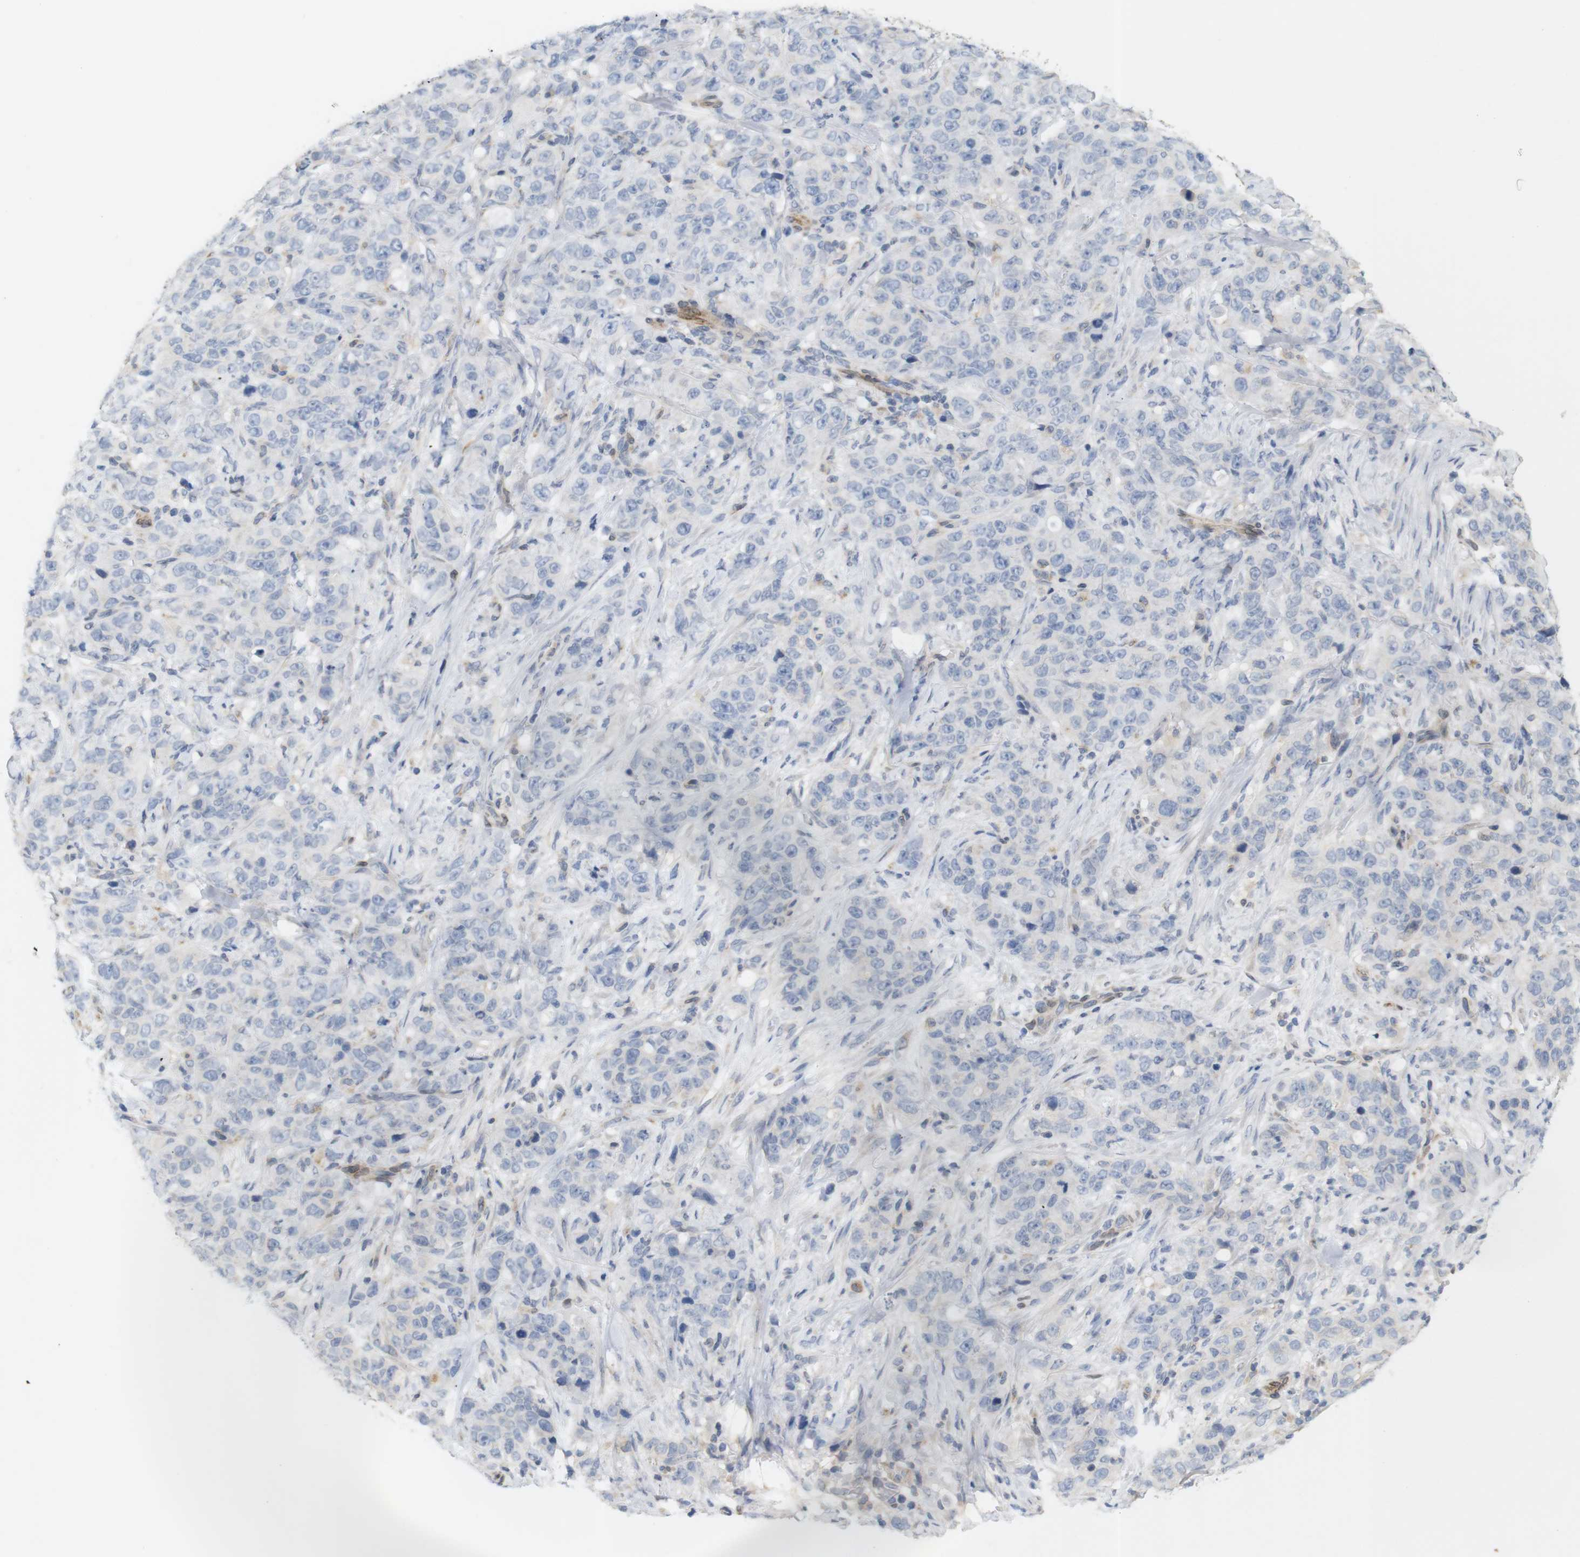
{"staining": {"intensity": "negative", "quantity": "none", "location": "none"}, "tissue": "stomach cancer", "cell_type": "Tumor cells", "image_type": "cancer", "snomed": [{"axis": "morphology", "description": "Adenocarcinoma, NOS"}, {"axis": "topography", "description": "Stomach"}], "caption": "The image reveals no significant staining in tumor cells of stomach adenocarcinoma.", "gene": "ITPR1", "patient": {"sex": "male", "age": 48}}